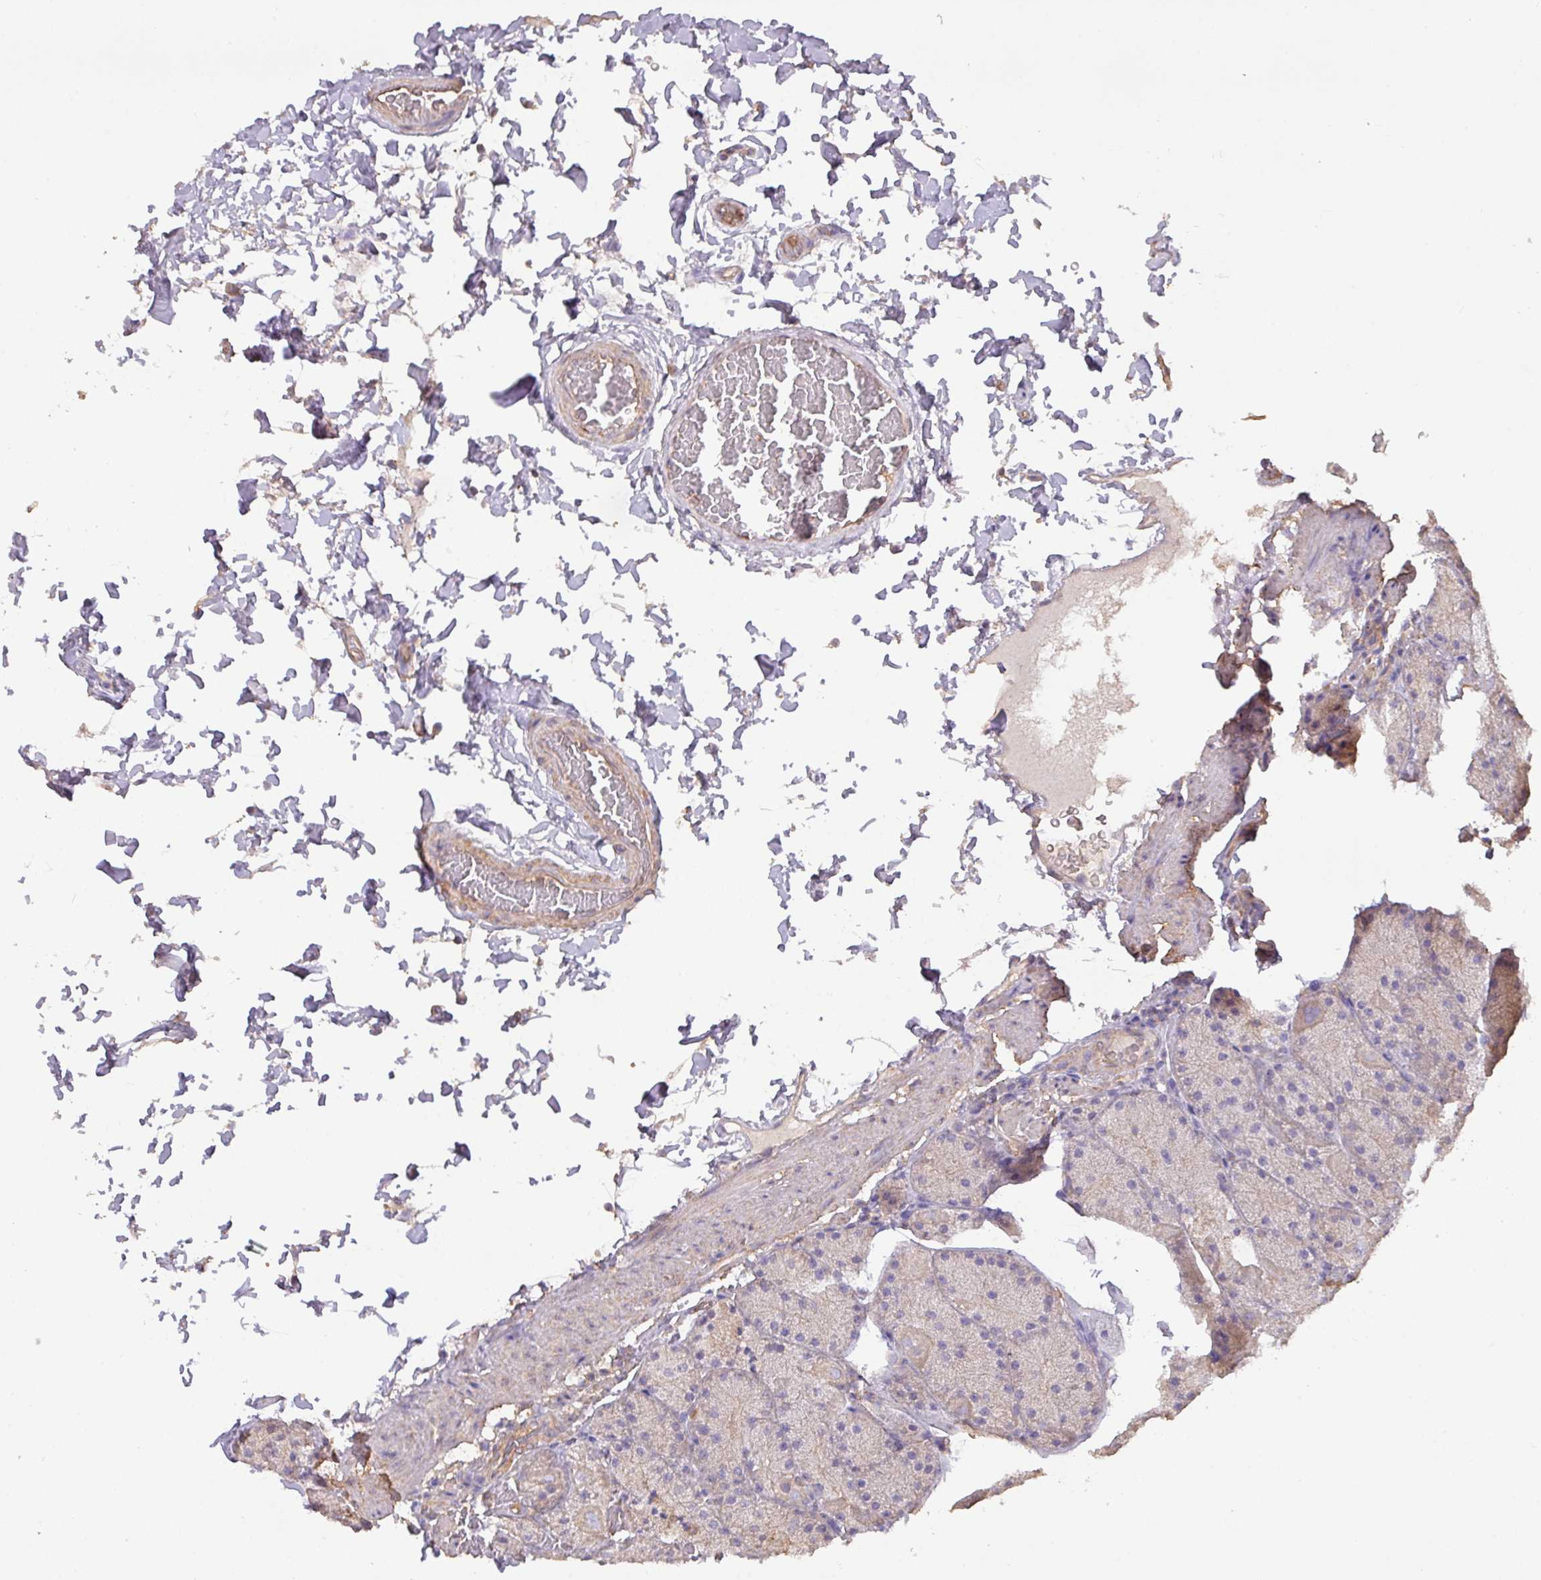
{"staining": {"intensity": "moderate", "quantity": "<25%", "location": "cytoplasmic/membranous"}, "tissue": "stomach", "cell_type": "Glandular cells", "image_type": "normal", "snomed": [{"axis": "morphology", "description": "Normal tissue, NOS"}, {"axis": "topography", "description": "Stomach, upper"}, {"axis": "topography", "description": "Stomach, lower"}], "caption": "This photomicrograph demonstrates immunohistochemistry (IHC) staining of benign human stomach, with low moderate cytoplasmic/membranous positivity in about <25% of glandular cells.", "gene": "CALML4", "patient": {"sex": "male", "age": 67}}